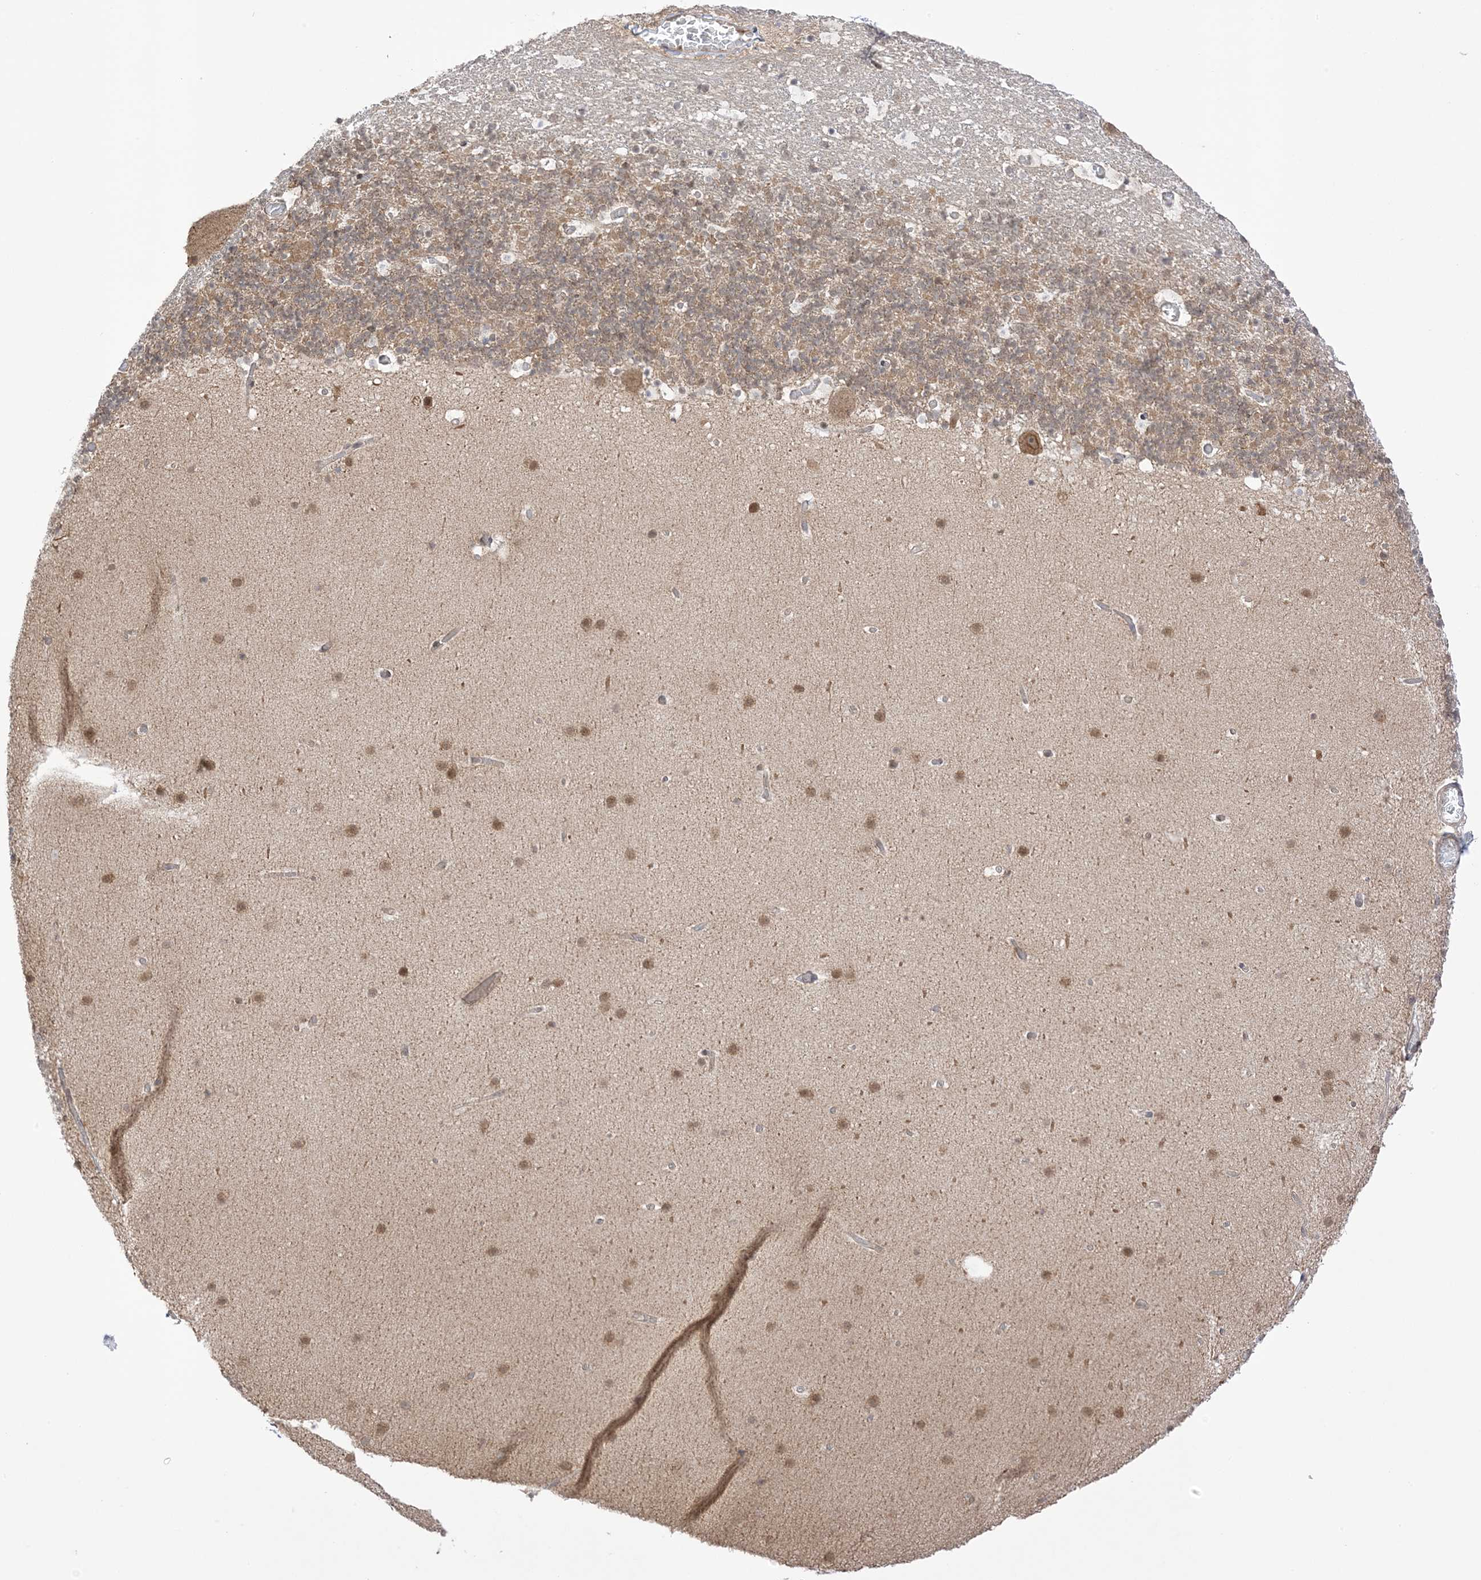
{"staining": {"intensity": "moderate", "quantity": "25%-75%", "location": "cytoplasmic/membranous"}, "tissue": "cerebellum", "cell_type": "Cells in granular layer", "image_type": "normal", "snomed": [{"axis": "morphology", "description": "Normal tissue, NOS"}, {"axis": "topography", "description": "Cerebellum"}], "caption": "High-power microscopy captured an immunohistochemistry (IHC) histopathology image of normal cerebellum, revealing moderate cytoplasmic/membranous staining in about 25%-75% of cells in granular layer.", "gene": "UBE2E2", "patient": {"sex": "male", "age": 57}}